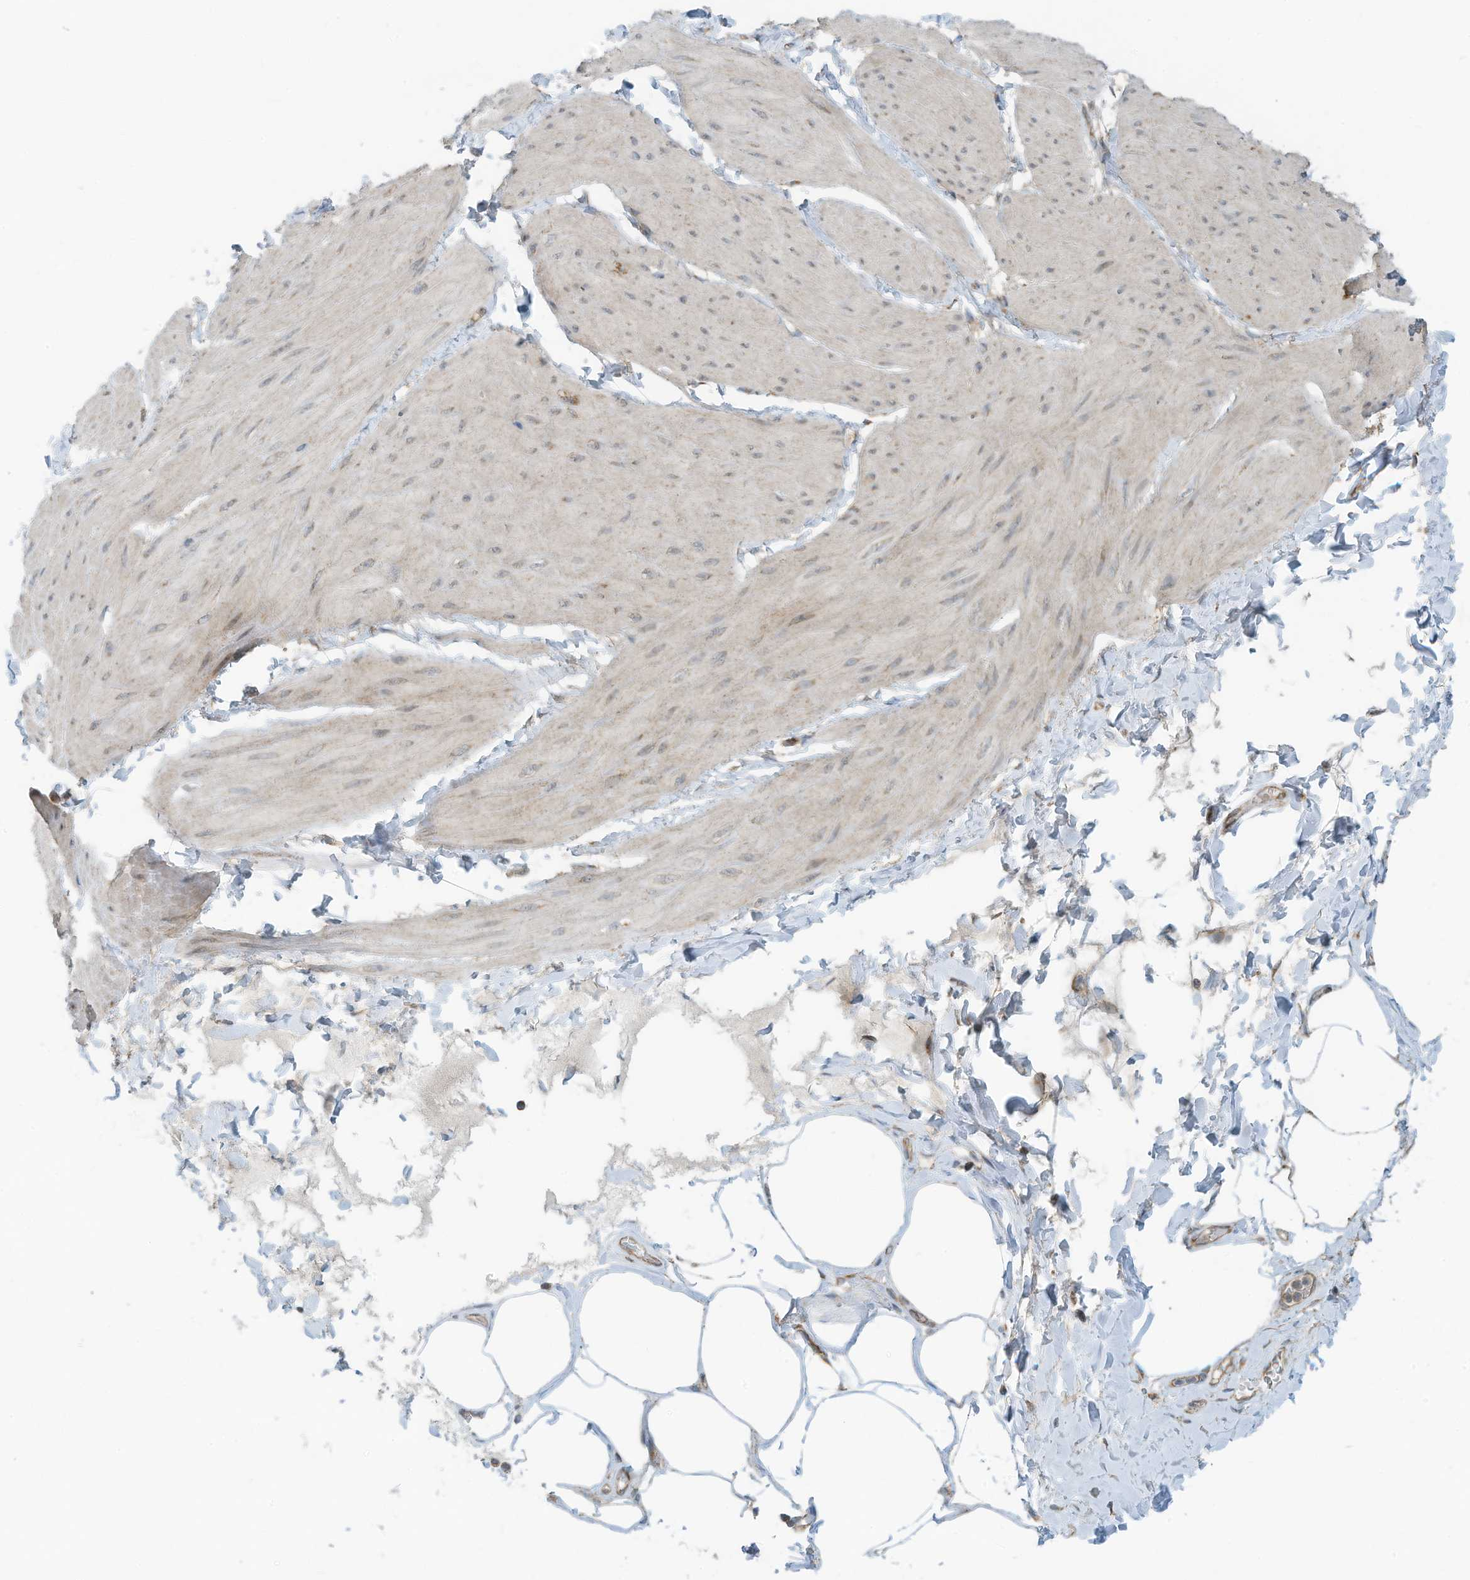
{"staining": {"intensity": "weak", "quantity": "<25%", "location": "cytoplasmic/membranous"}, "tissue": "smooth muscle", "cell_type": "Smooth muscle cells", "image_type": "normal", "snomed": [{"axis": "morphology", "description": "Urothelial carcinoma, High grade"}, {"axis": "topography", "description": "Urinary bladder"}], "caption": "Immunohistochemistry histopathology image of benign smooth muscle: human smooth muscle stained with DAB exhibits no significant protein expression in smooth muscle cells.", "gene": "METTL6", "patient": {"sex": "male", "age": 46}}